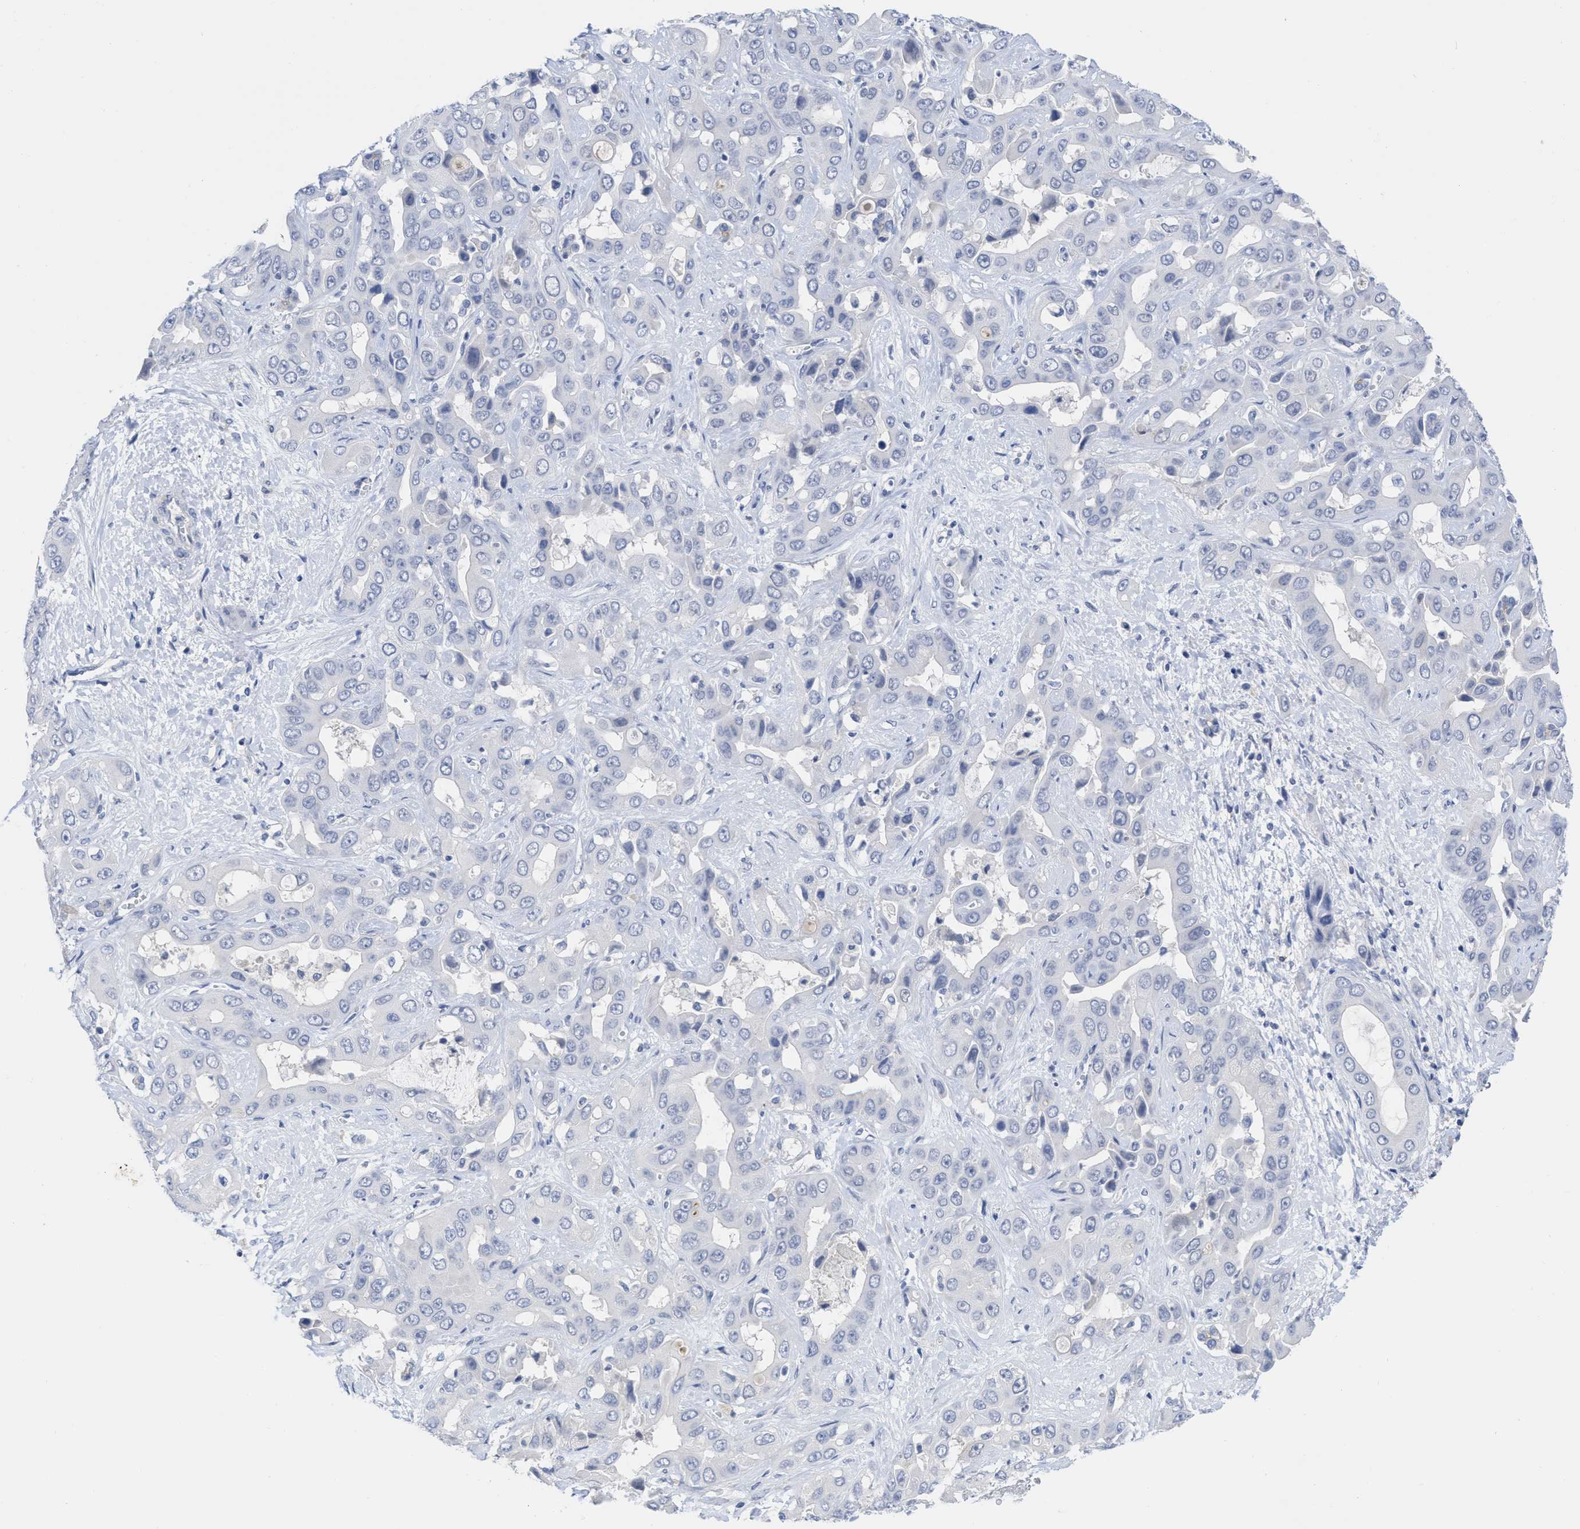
{"staining": {"intensity": "negative", "quantity": "none", "location": "none"}, "tissue": "liver cancer", "cell_type": "Tumor cells", "image_type": "cancer", "snomed": [{"axis": "morphology", "description": "Cholangiocarcinoma"}, {"axis": "topography", "description": "Liver"}], "caption": "Immunohistochemistry (IHC) of human liver cancer (cholangiocarcinoma) demonstrates no positivity in tumor cells.", "gene": "ACKR1", "patient": {"sex": "female", "age": 52}}